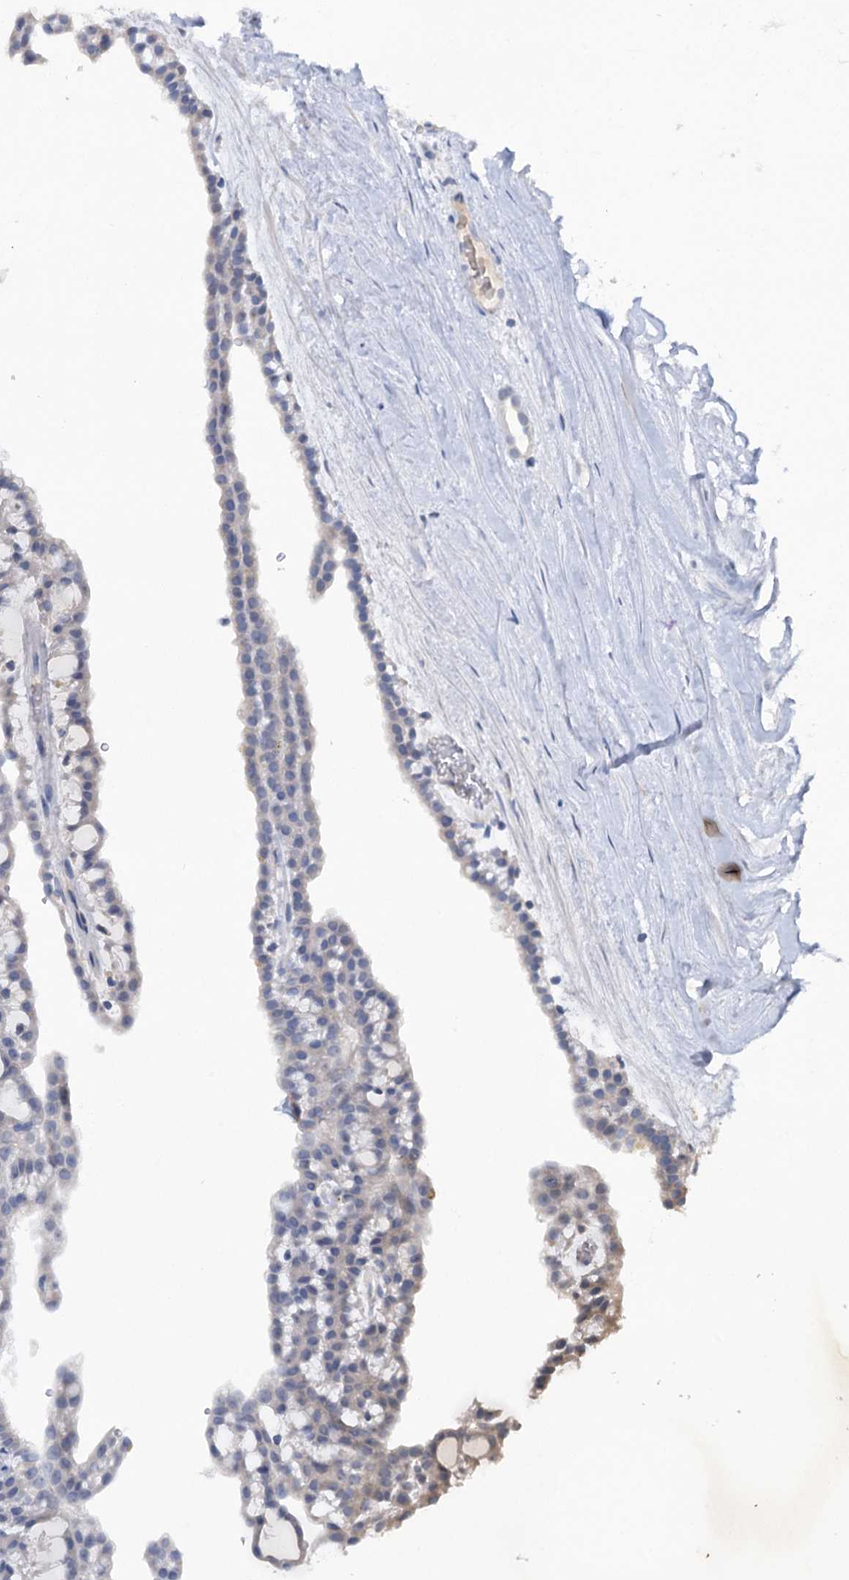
{"staining": {"intensity": "weak", "quantity": "<25%", "location": "cytoplasmic/membranous"}, "tissue": "renal cancer", "cell_type": "Tumor cells", "image_type": "cancer", "snomed": [{"axis": "morphology", "description": "Adenocarcinoma, NOS"}, {"axis": "topography", "description": "Kidney"}], "caption": "The micrograph demonstrates no significant staining in tumor cells of renal cancer.", "gene": "HTR3B", "patient": {"sex": "male", "age": 63}}